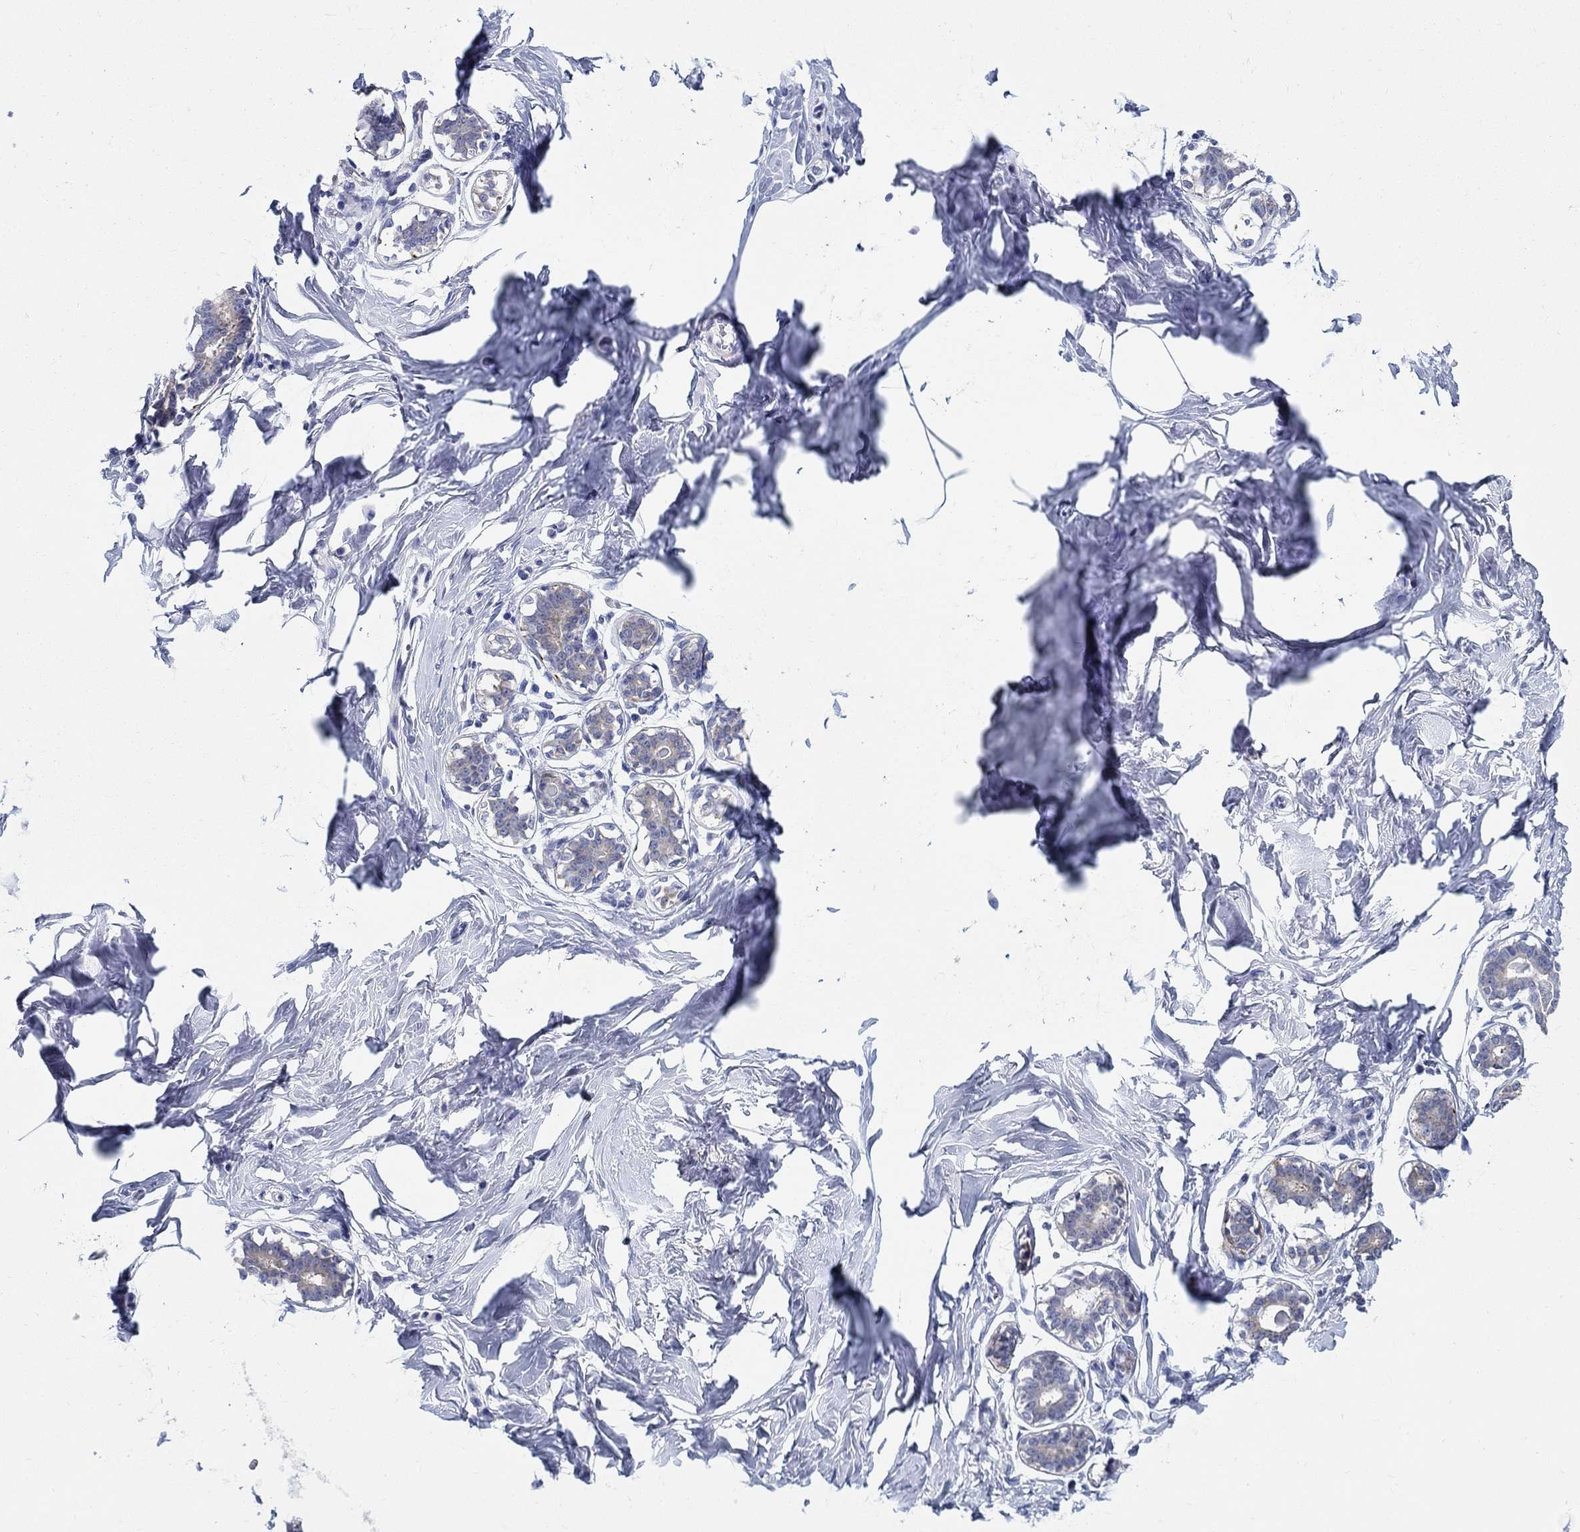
{"staining": {"intensity": "negative", "quantity": "none", "location": "none"}, "tissue": "breast", "cell_type": "Adipocytes", "image_type": "normal", "snomed": [{"axis": "morphology", "description": "Normal tissue, NOS"}, {"axis": "morphology", "description": "Lobular carcinoma, in situ"}, {"axis": "topography", "description": "Breast"}], "caption": "IHC of unremarkable human breast shows no positivity in adipocytes. (Brightfield microscopy of DAB (3,3'-diaminobenzidine) immunohistochemistry at high magnification).", "gene": "RAP1GAP", "patient": {"sex": "female", "age": 35}}